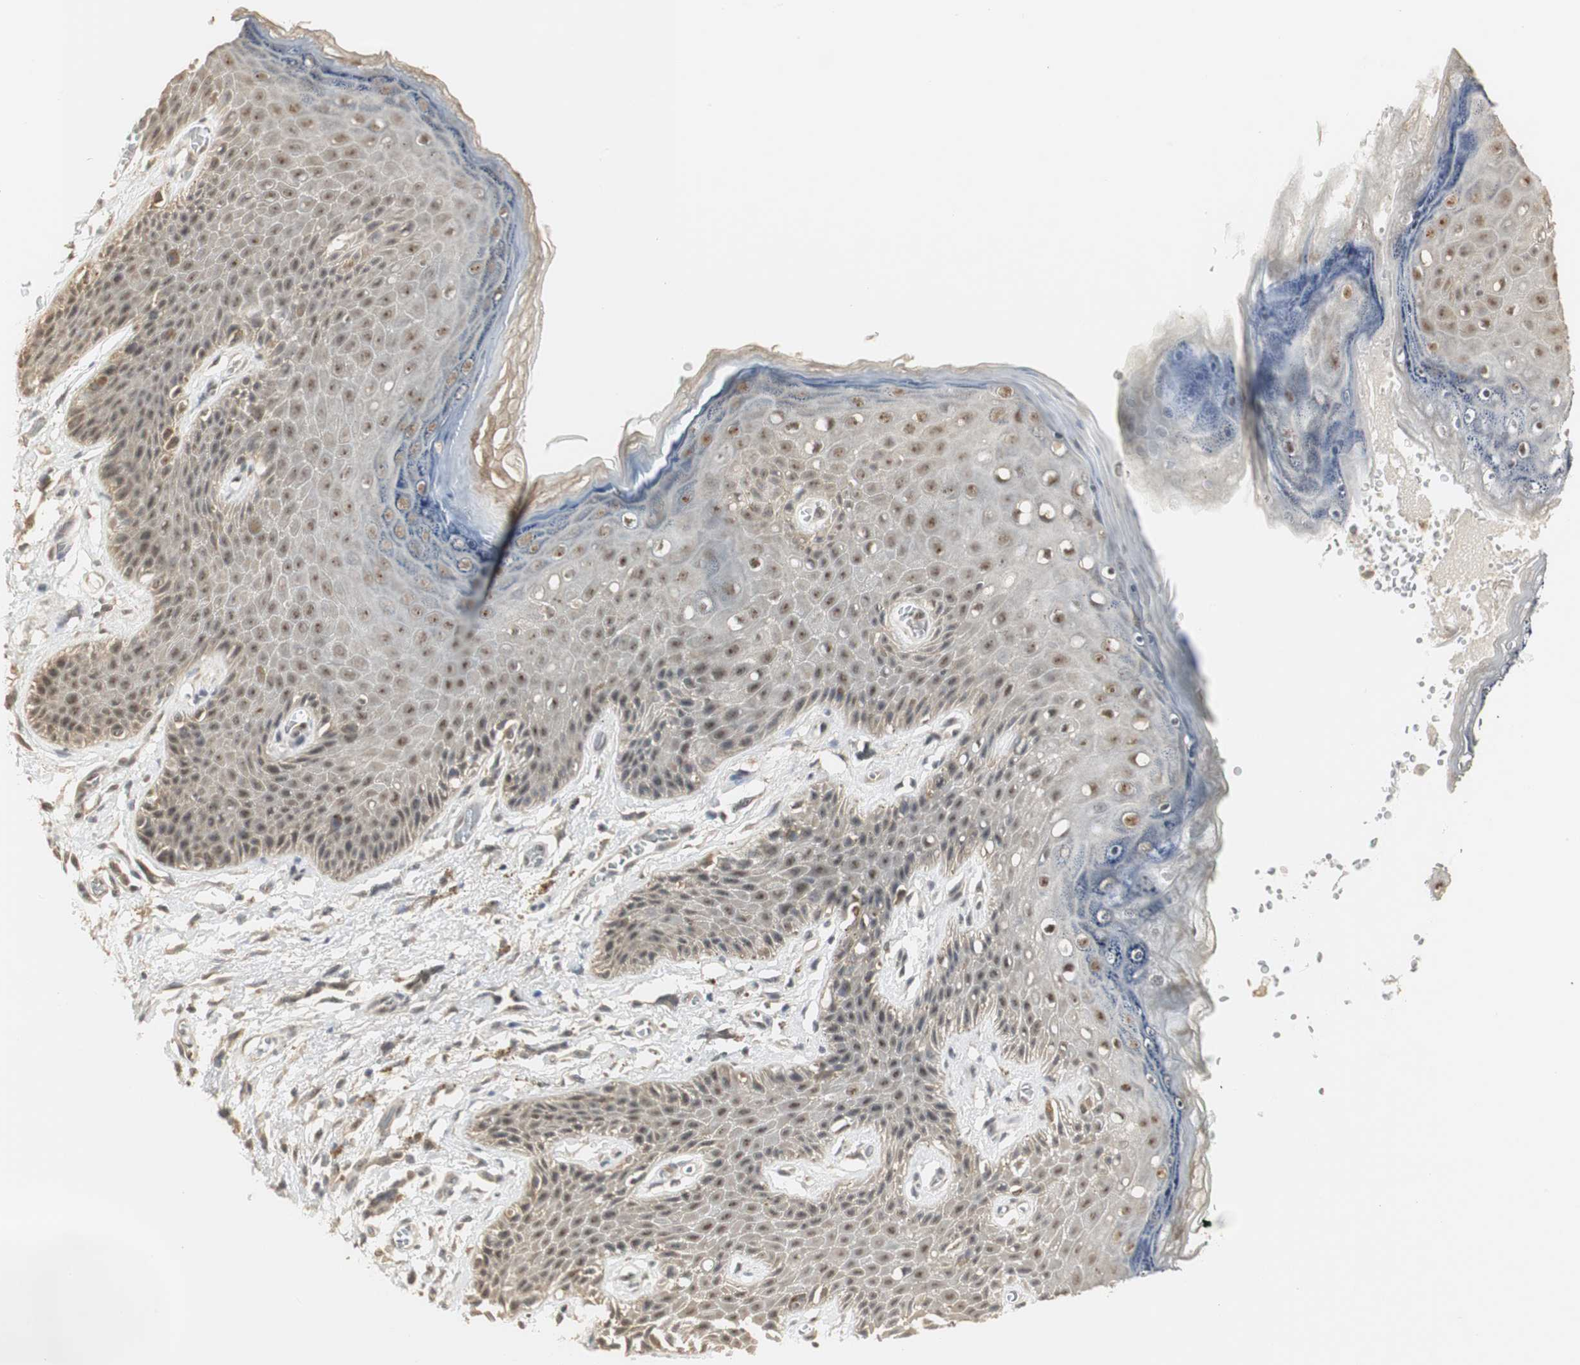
{"staining": {"intensity": "moderate", "quantity": ">75%", "location": "cytoplasmic/membranous,nuclear"}, "tissue": "skin", "cell_type": "Epidermal cells", "image_type": "normal", "snomed": [{"axis": "morphology", "description": "Normal tissue, NOS"}, {"axis": "topography", "description": "Anal"}], "caption": "Moderate cytoplasmic/membranous,nuclear staining is seen in approximately >75% of epidermal cells in unremarkable skin. Nuclei are stained in blue.", "gene": "ELOA", "patient": {"sex": "female", "age": 46}}